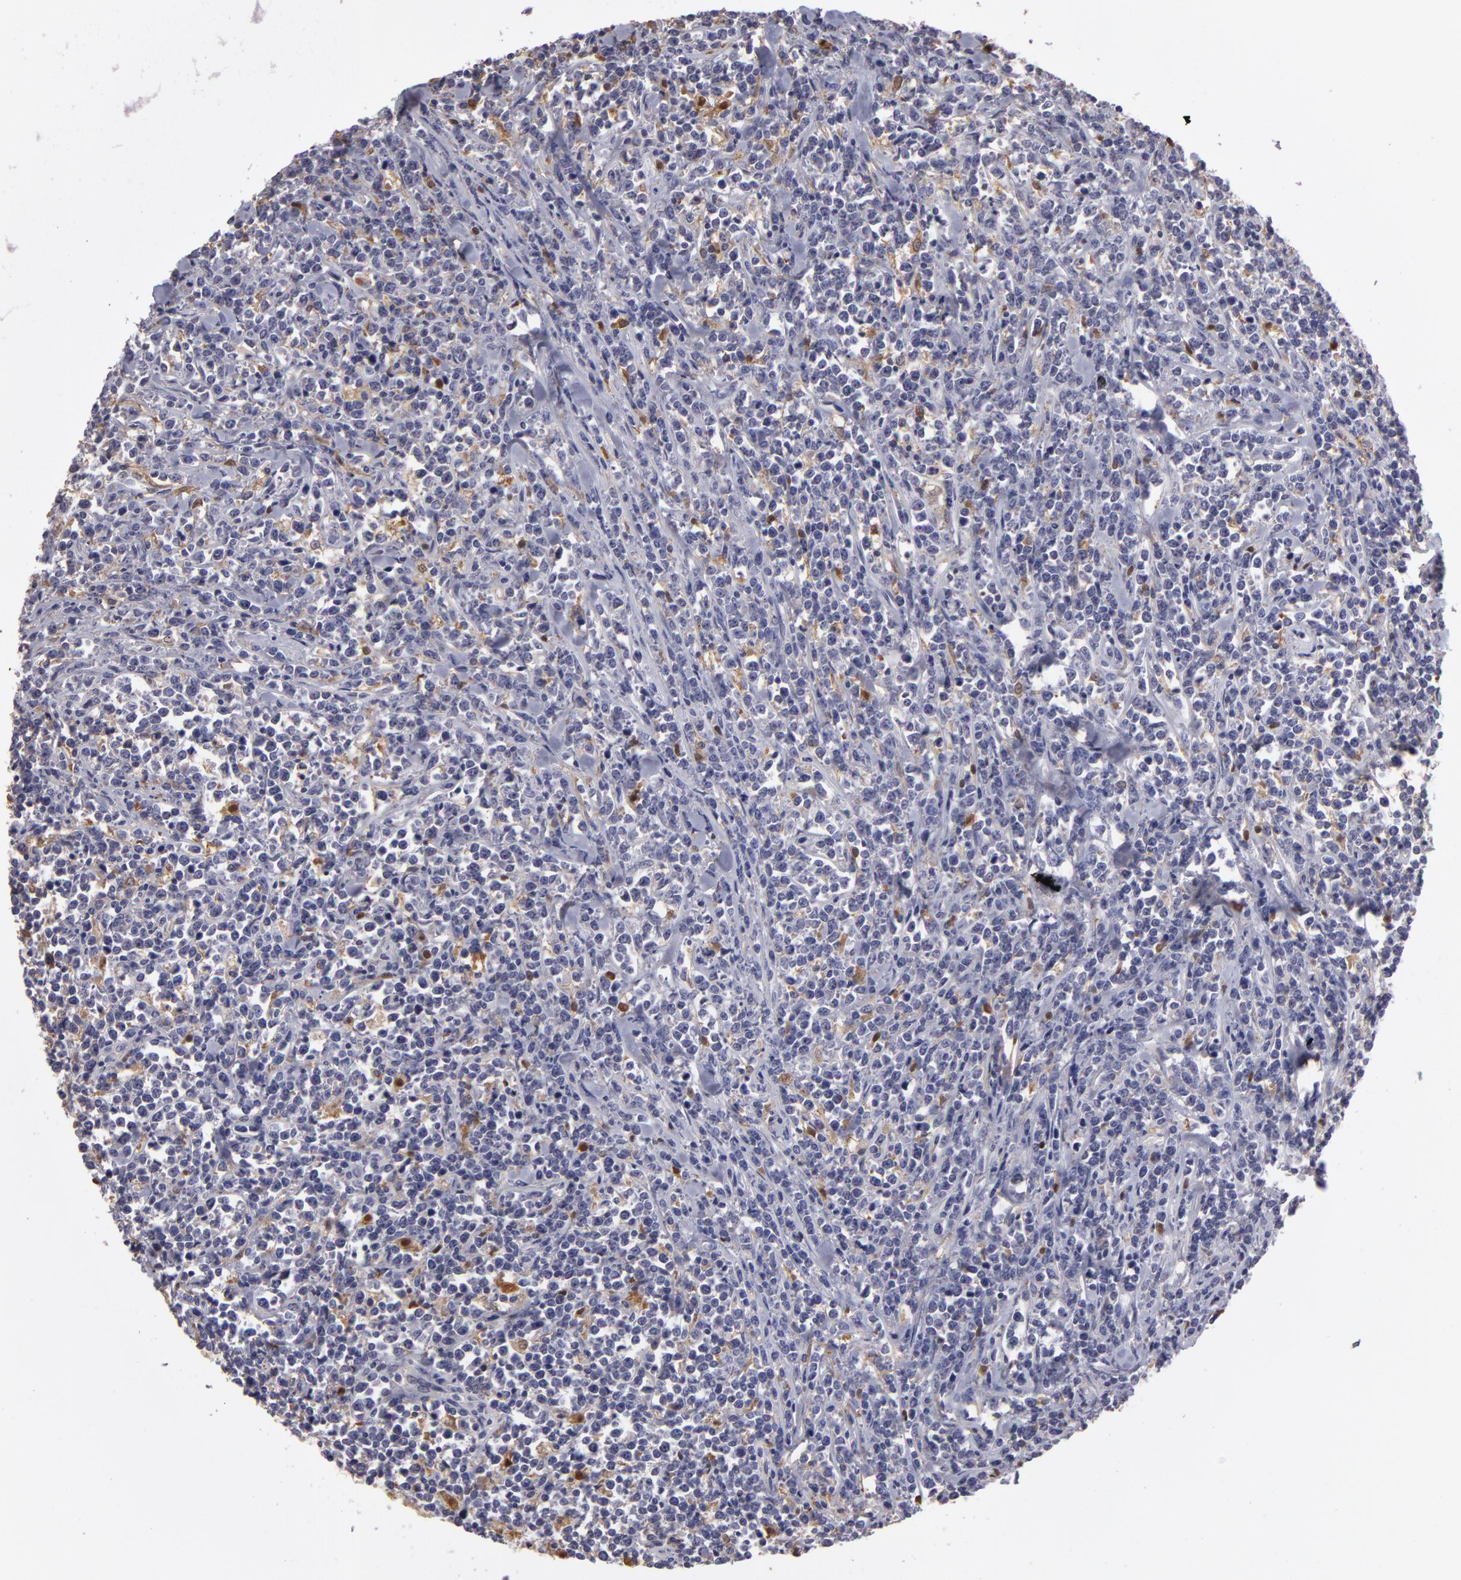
{"staining": {"intensity": "negative", "quantity": "none", "location": "none"}, "tissue": "lymphoma", "cell_type": "Tumor cells", "image_type": "cancer", "snomed": [{"axis": "morphology", "description": "Malignant lymphoma, non-Hodgkin's type, High grade"}, {"axis": "topography", "description": "Small intestine"}, {"axis": "topography", "description": "Colon"}], "caption": "Tumor cells are negative for brown protein staining in high-grade malignant lymphoma, non-Hodgkin's type.", "gene": "GNPDA1", "patient": {"sex": "male", "age": 8}}